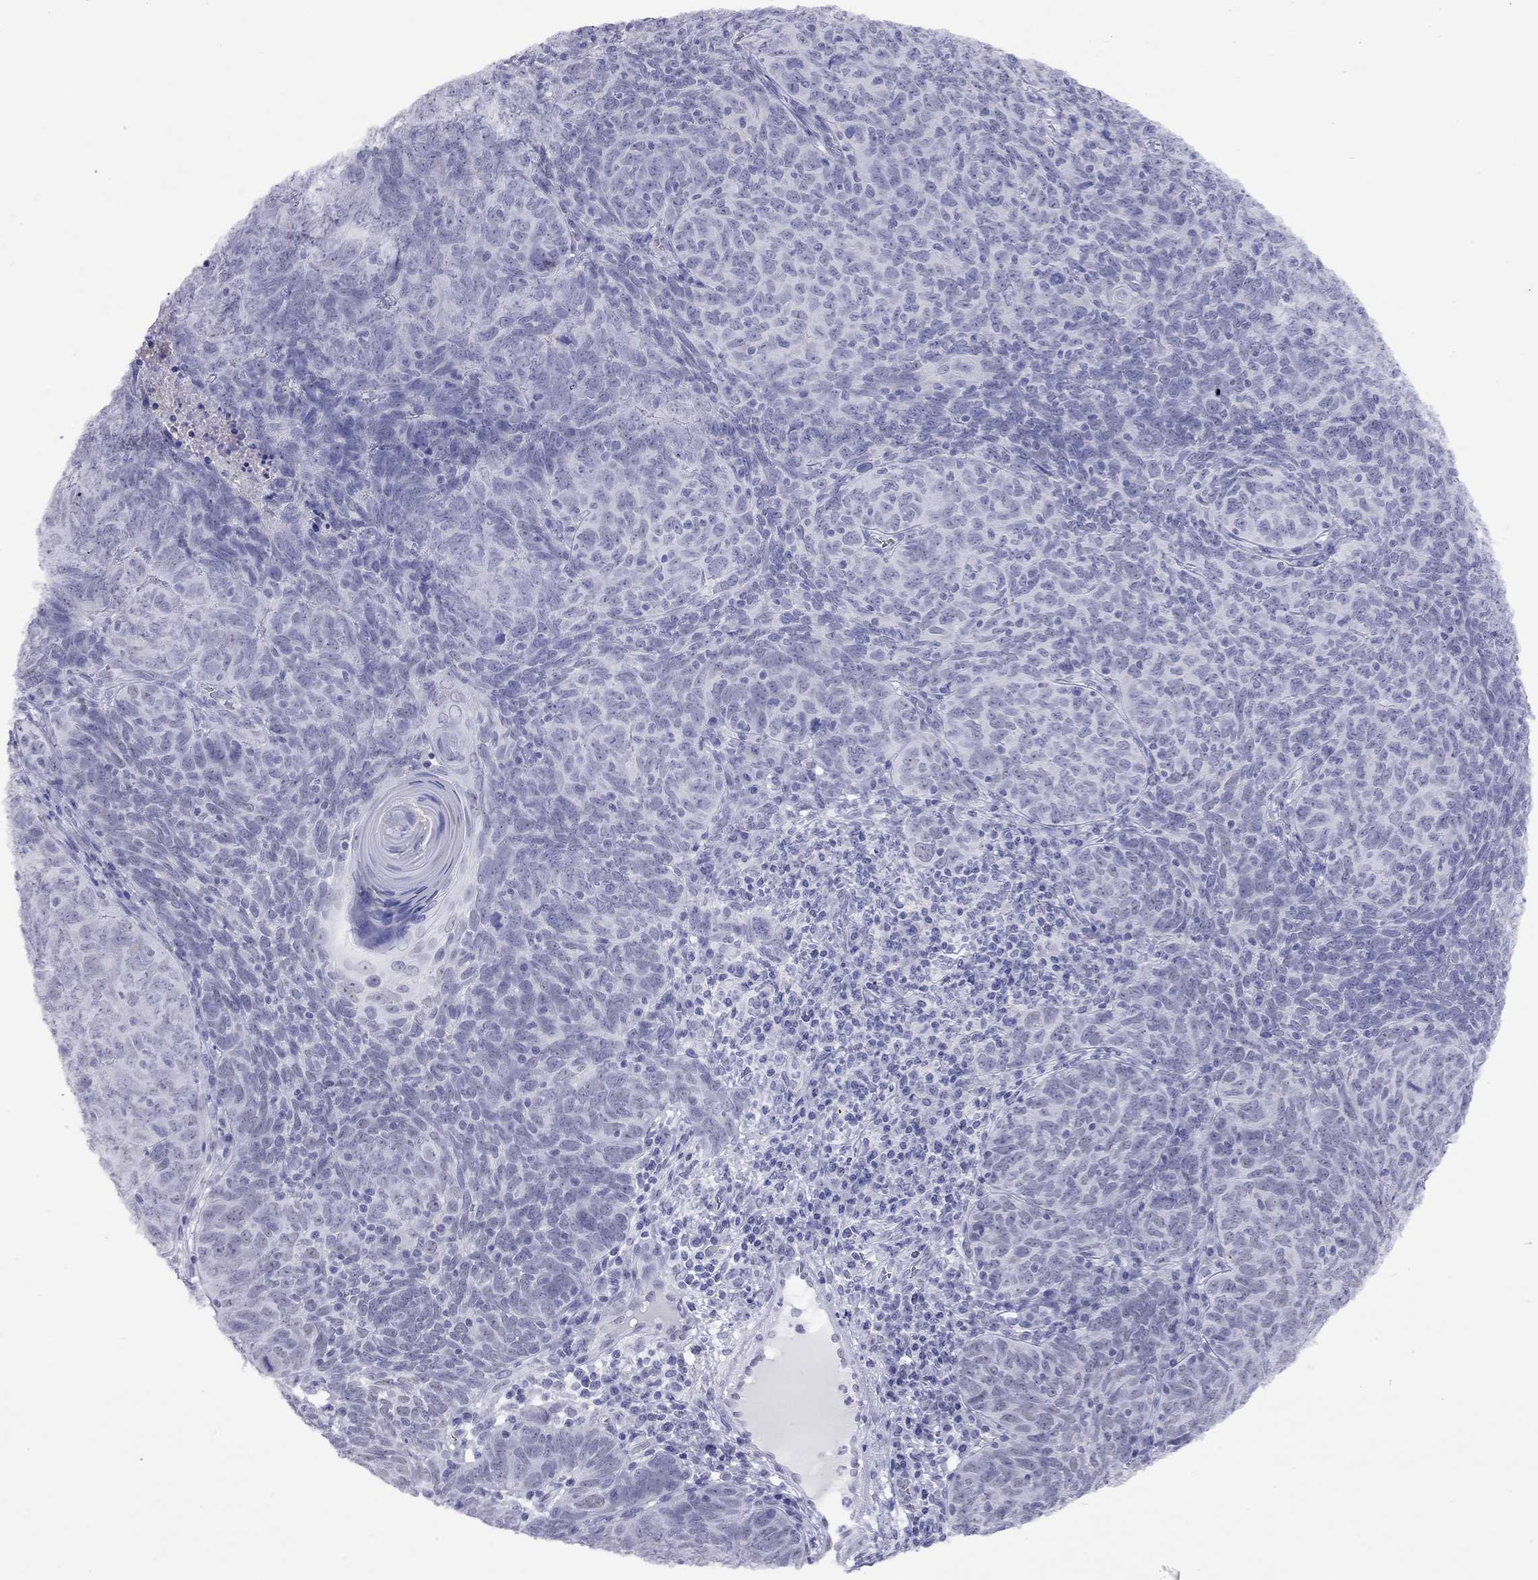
{"staining": {"intensity": "negative", "quantity": "none", "location": "none"}, "tissue": "skin cancer", "cell_type": "Tumor cells", "image_type": "cancer", "snomed": [{"axis": "morphology", "description": "Squamous cell carcinoma, NOS"}, {"axis": "topography", "description": "Skin"}, {"axis": "topography", "description": "Anal"}], "caption": "Immunohistochemical staining of skin squamous cell carcinoma exhibits no significant expression in tumor cells.", "gene": "SLC30A8", "patient": {"sex": "female", "age": 51}}